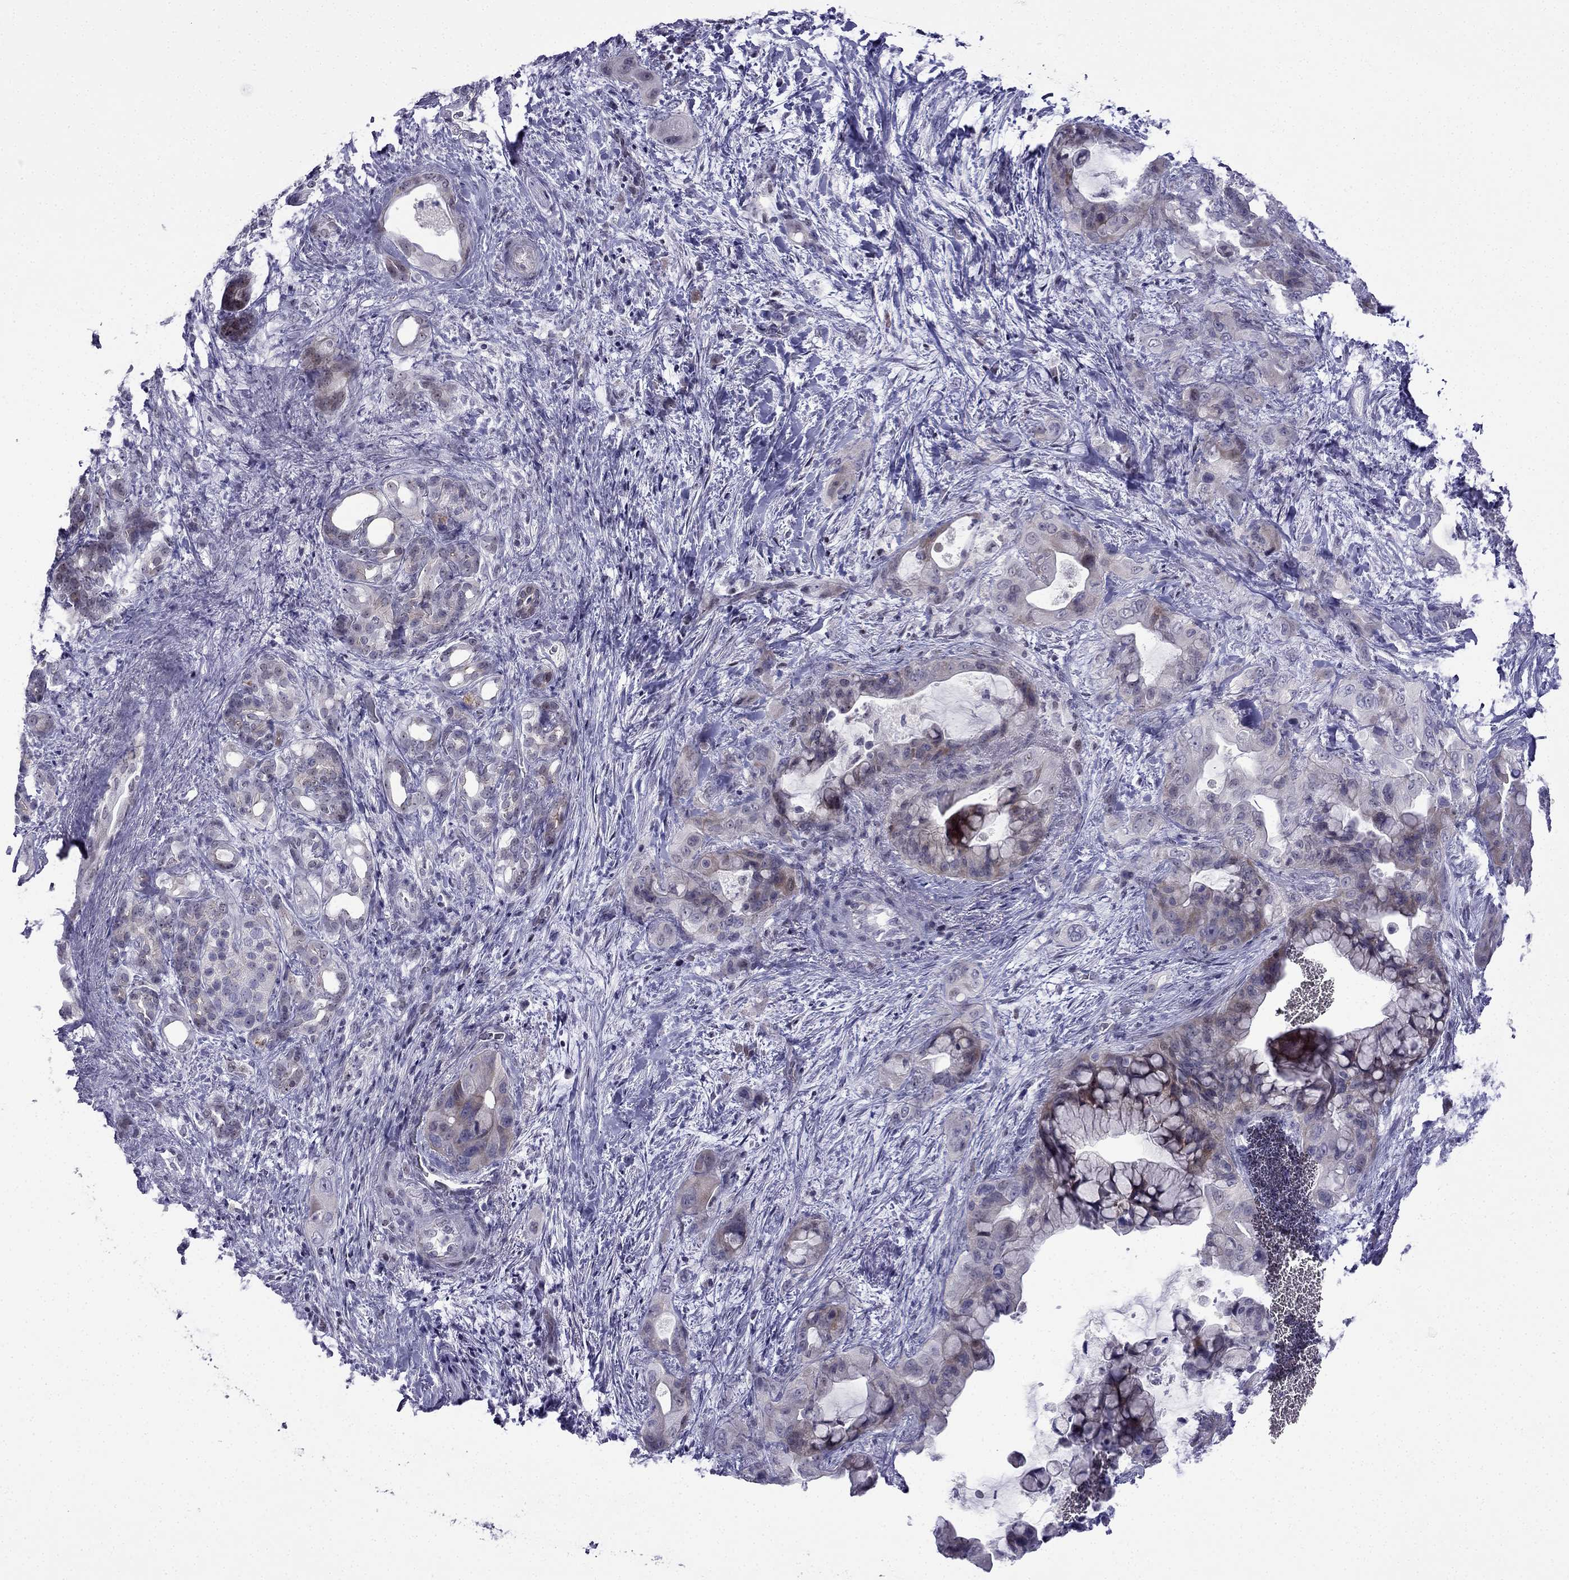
{"staining": {"intensity": "weak", "quantity": "<25%", "location": "cytoplasmic/membranous"}, "tissue": "pancreatic cancer", "cell_type": "Tumor cells", "image_type": "cancer", "snomed": [{"axis": "morphology", "description": "Adenocarcinoma, NOS"}, {"axis": "topography", "description": "Pancreas"}], "caption": "The immunohistochemistry photomicrograph has no significant positivity in tumor cells of adenocarcinoma (pancreatic) tissue. (Stains: DAB (3,3'-diaminobenzidine) immunohistochemistry (IHC) with hematoxylin counter stain, Microscopy: brightfield microscopy at high magnification).", "gene": "POM121L12", "patient": {"sex": "male", "age": 71}}